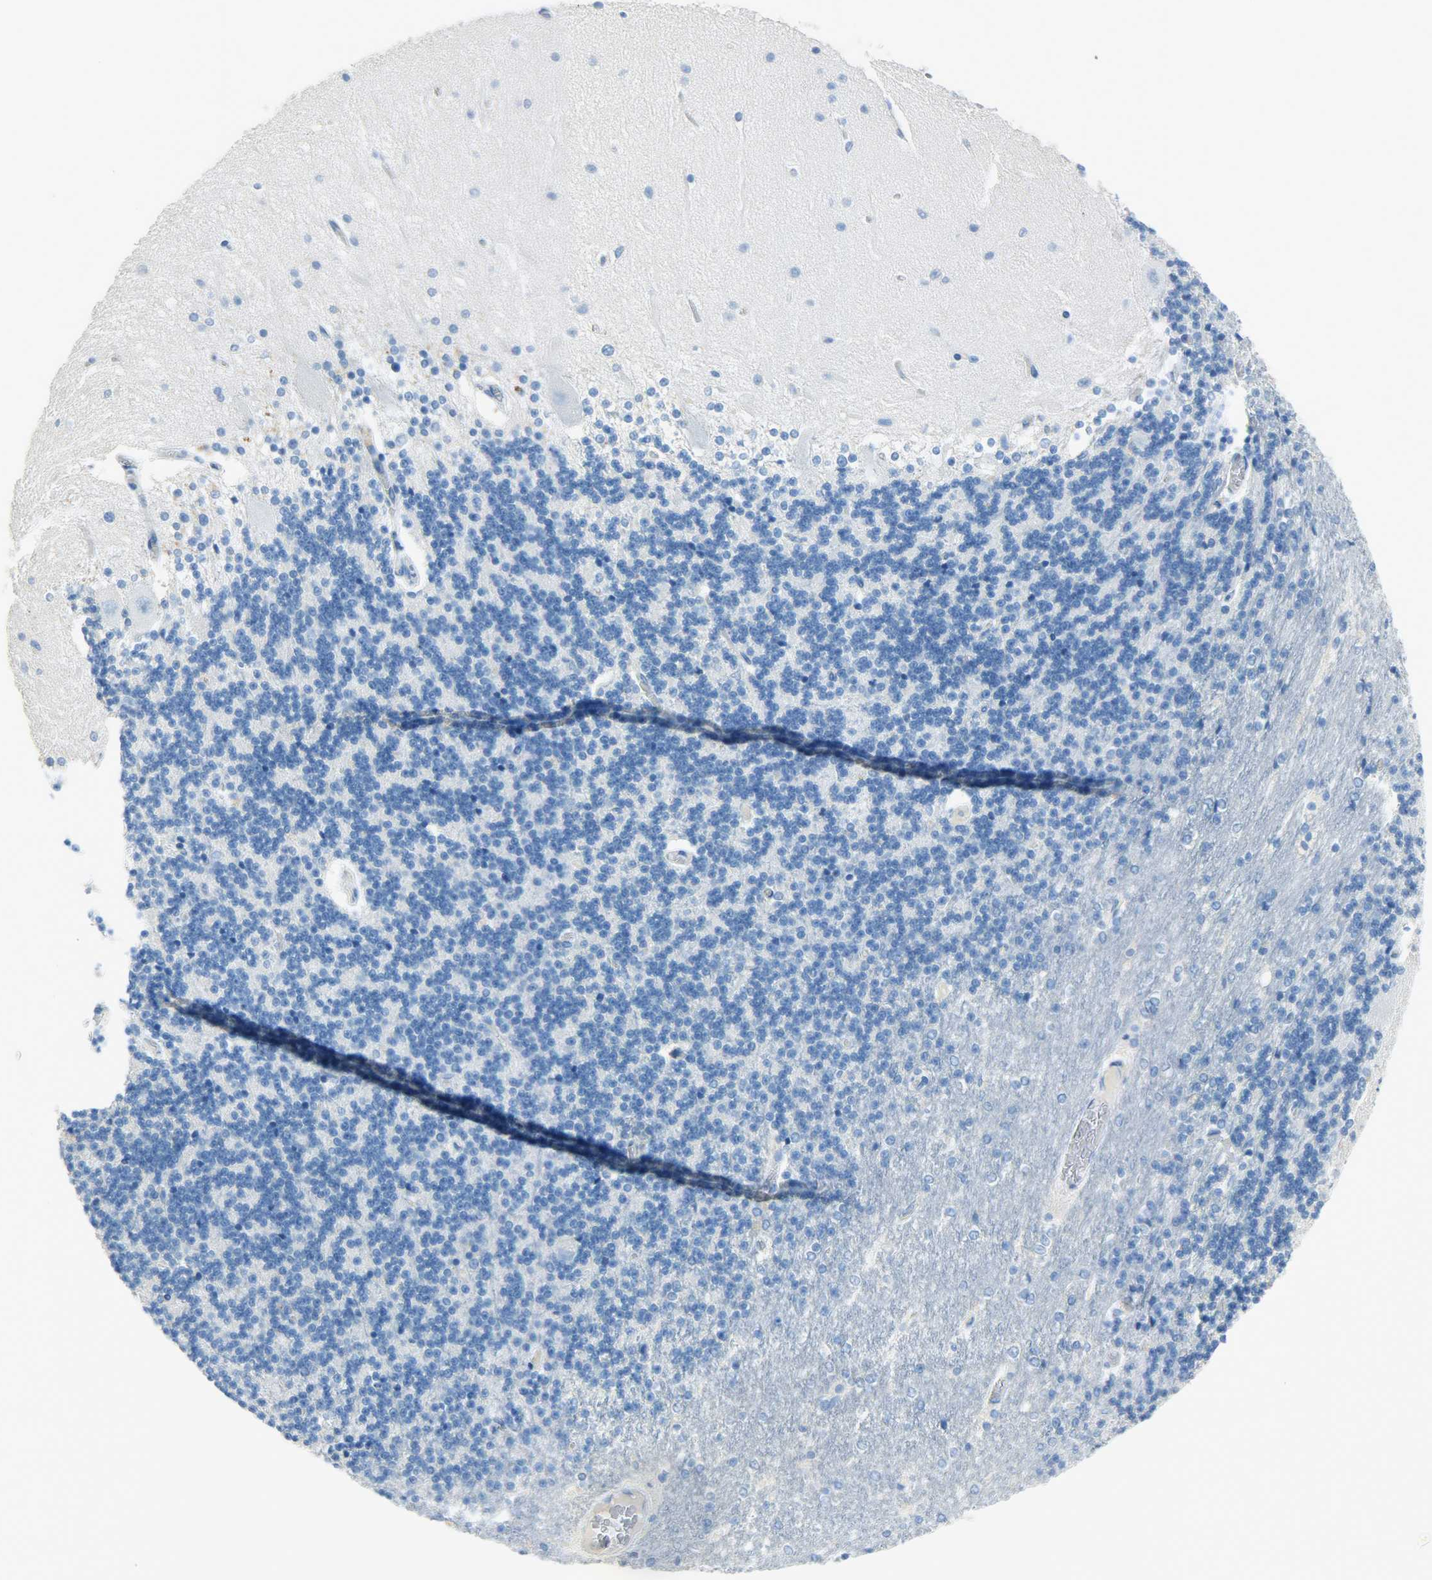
{"staining": {"intensity": "negative", "quantity": "none", "location": "none"}, "tissue": "cerebellum", "cell_type": "Cells in granular layer", "image_type": "normal", "snomed": [{"axis": "morphology", "description": "Normal tissue, NOS"}, {"axis": "topography", "description": "Cerebellum"}], "caption": "IHC histopathology image of unremarkable cerebellum: cerebellum stained with DAB shows no significant protein positivity in cells in granular layer.", "gene": "PROM1", "patient": {"sex": "female", "age": 54}}